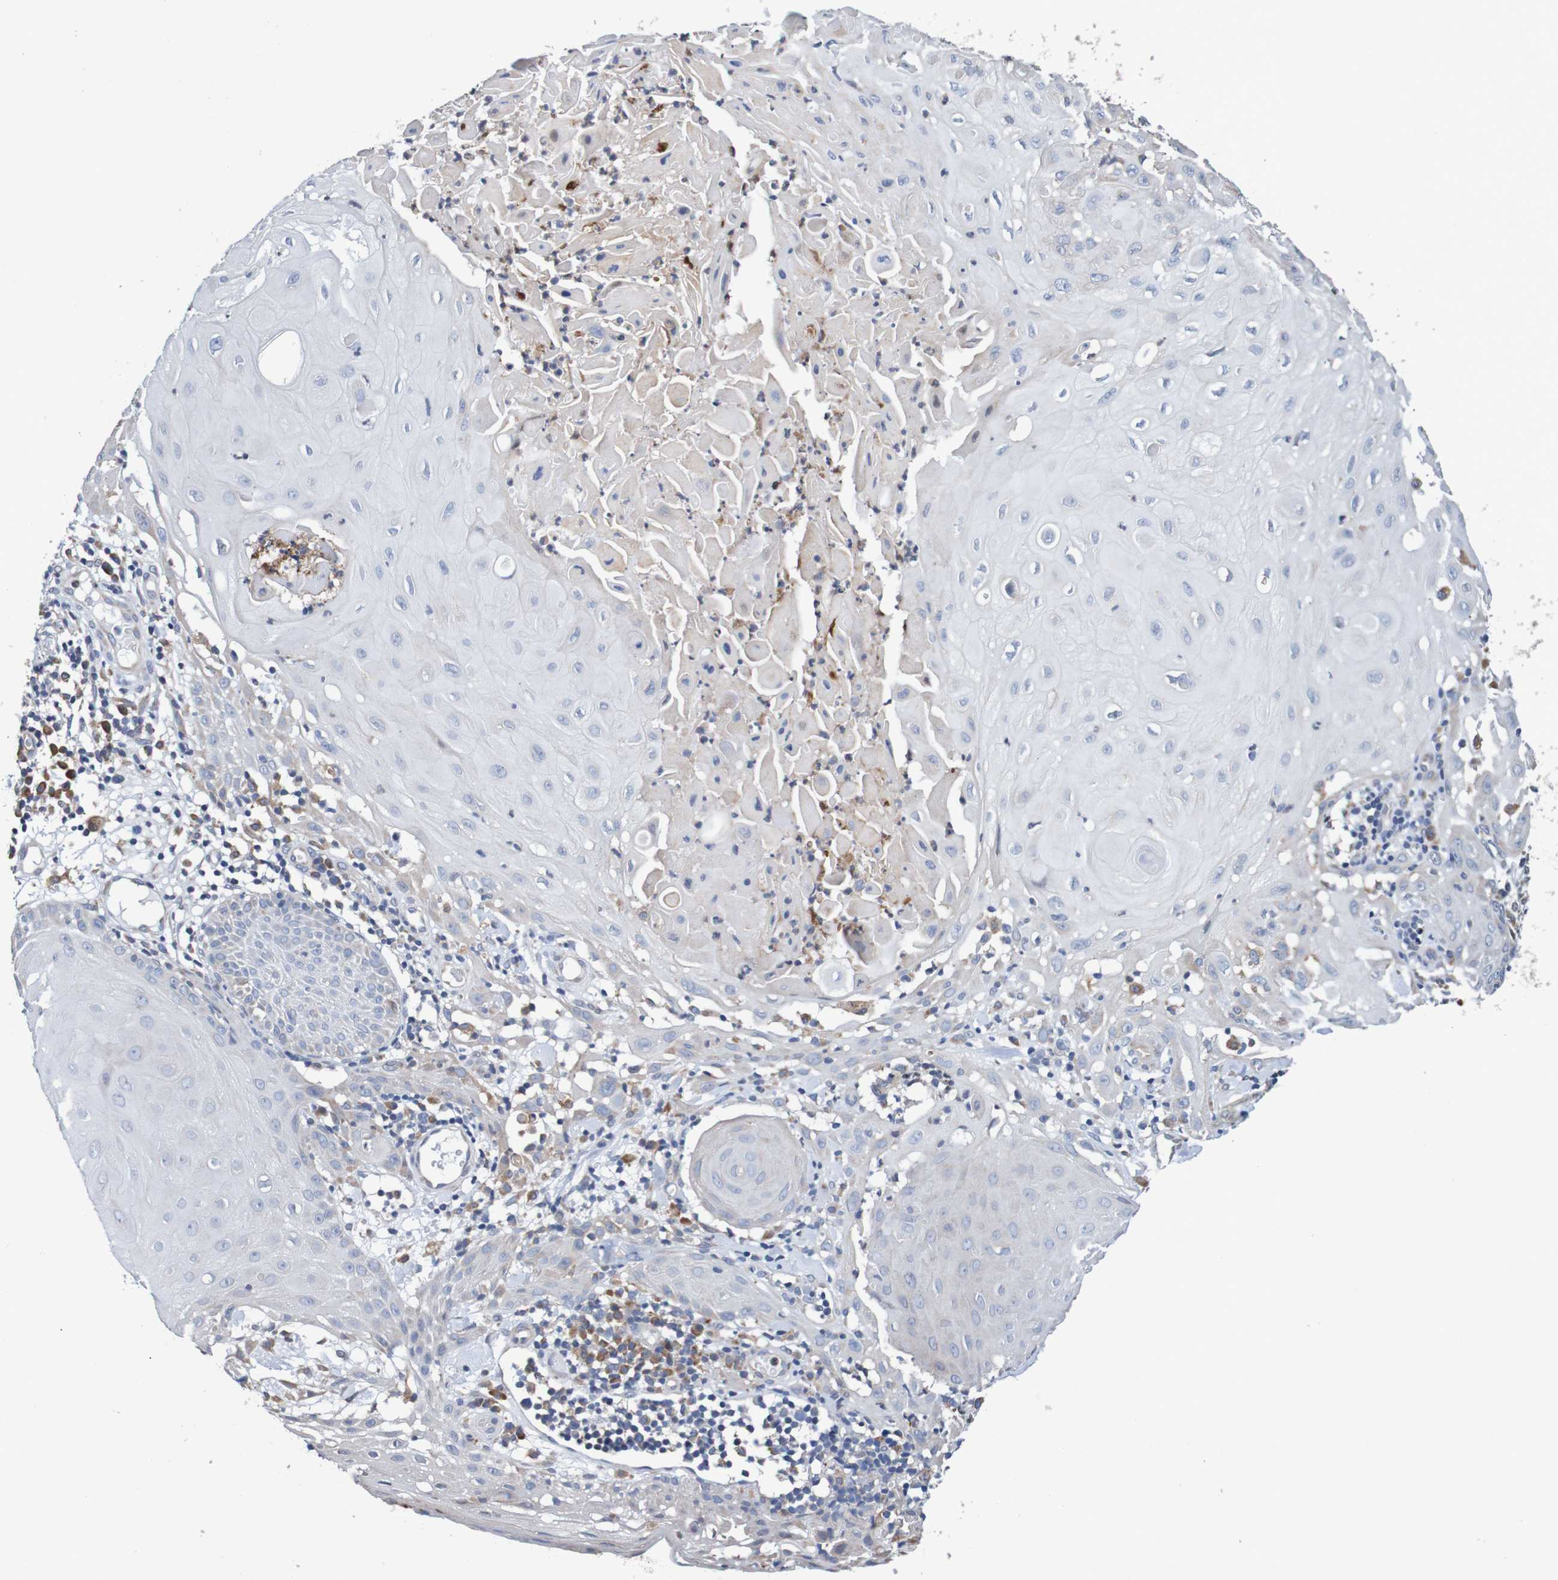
{"staining": {"intensity": "negative", "quantity": "none", "location": "none"}, "tissue": "skin cancer", "cell_type": "Tumor cells", "image_type": "cancer", "snomed": [{"axis": "morphology", "description": "Squamous cell carcinoma, NOS"}, {"axis": "topography", "description": "Skin"}], "caption": "There is no significant expression in tumor cells of skin squamous cell carcinoma.", "gene": "FIBP", "patient": {"sex": "male", "age": 24}}